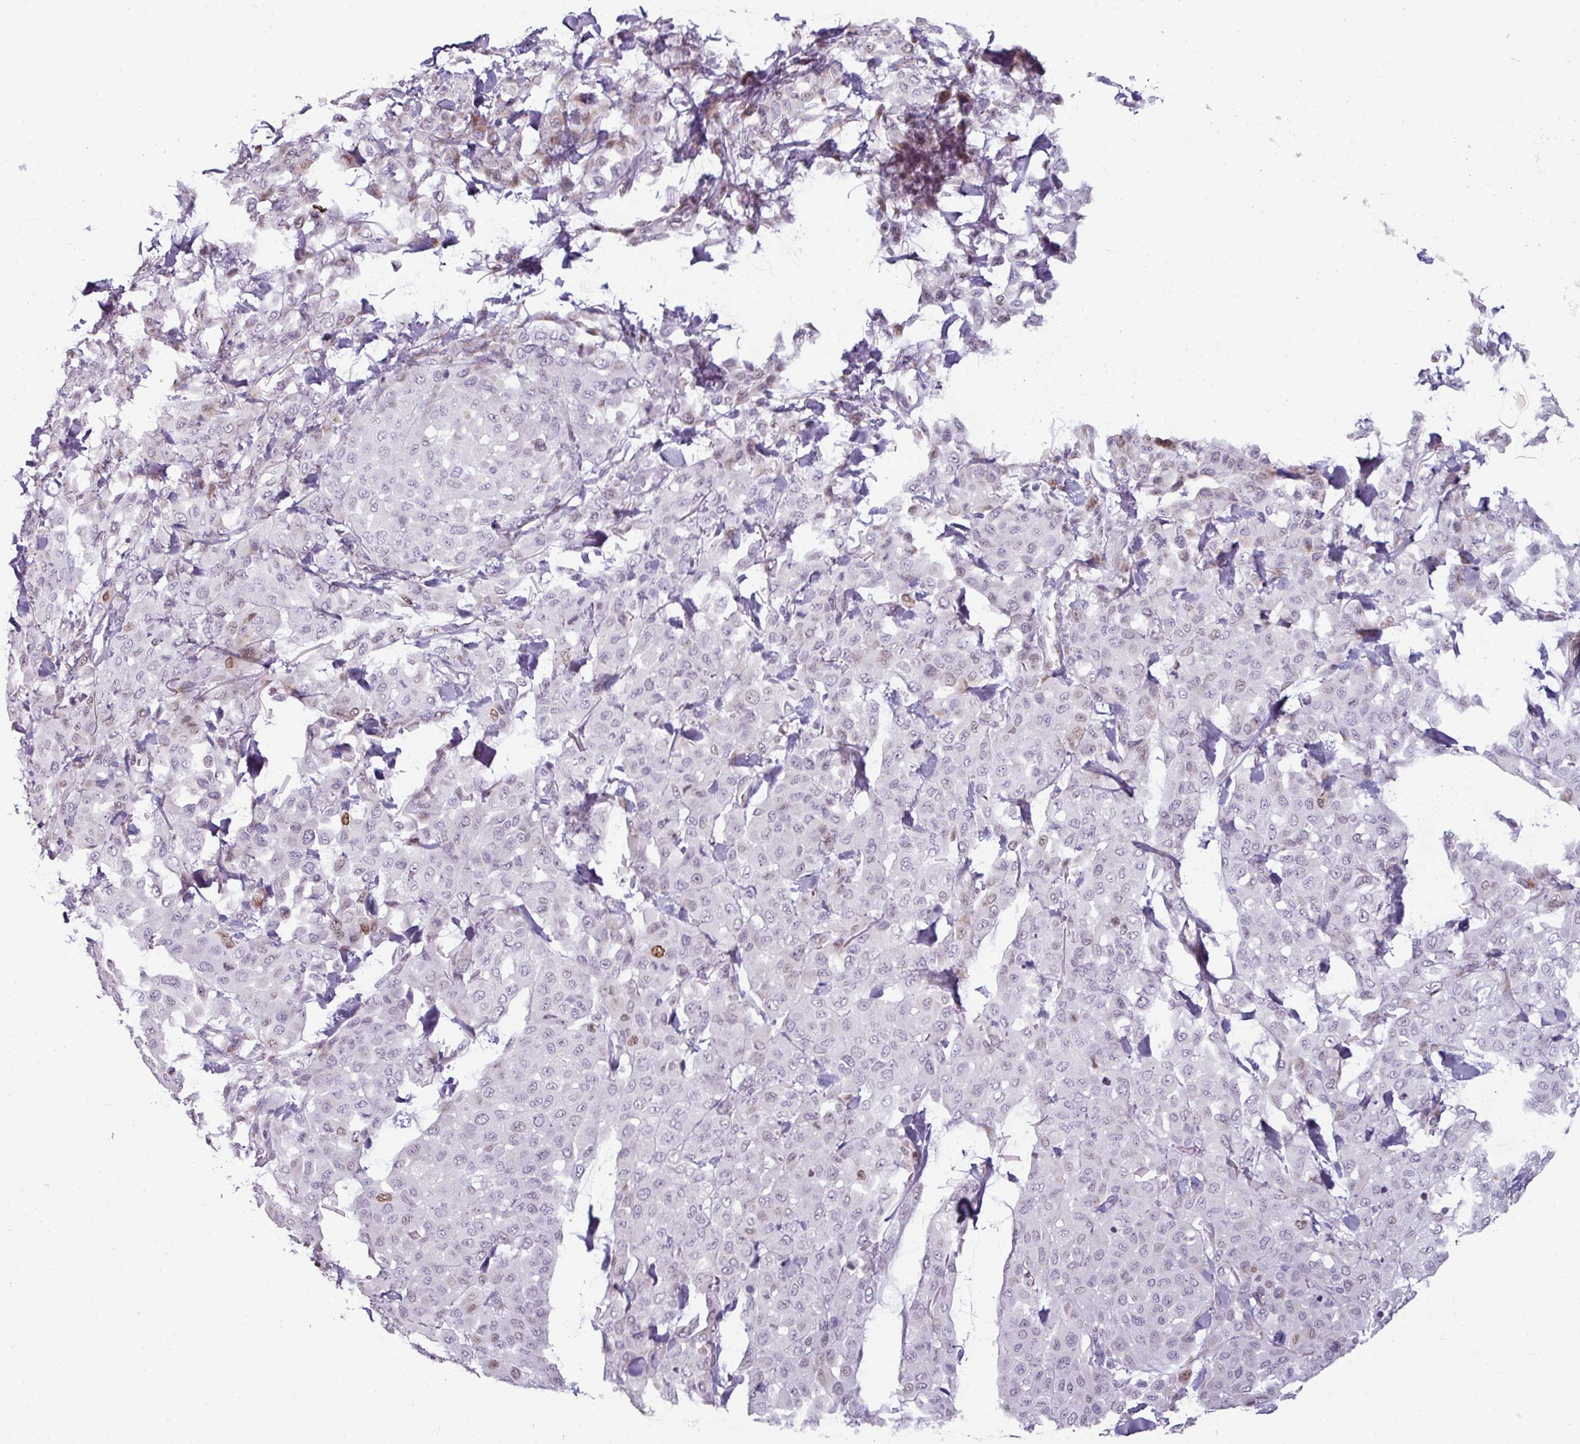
{"staining": {"intensity": "weak", "quantity": "<25%", "location": "nuclear"}, "tissue": "melanoma", "cell_type": "Tumor cells", "image_type": "cancer", "snomed": [{"axis": "morphology", "description": "Malignant melanoma, Metastatic site"}, {"axis": "topography", "description": "Skin"}], "caption": "Melanoma was stained to show a protein in brown. There is no significant staining in tumor cells. (Brightfield microscopy of DAB (3,3'-diaminobenzidine) immunohistochemistry at high magnification).", "gene": "SYT8", "patient": {"sex": "female", "age": 81}}